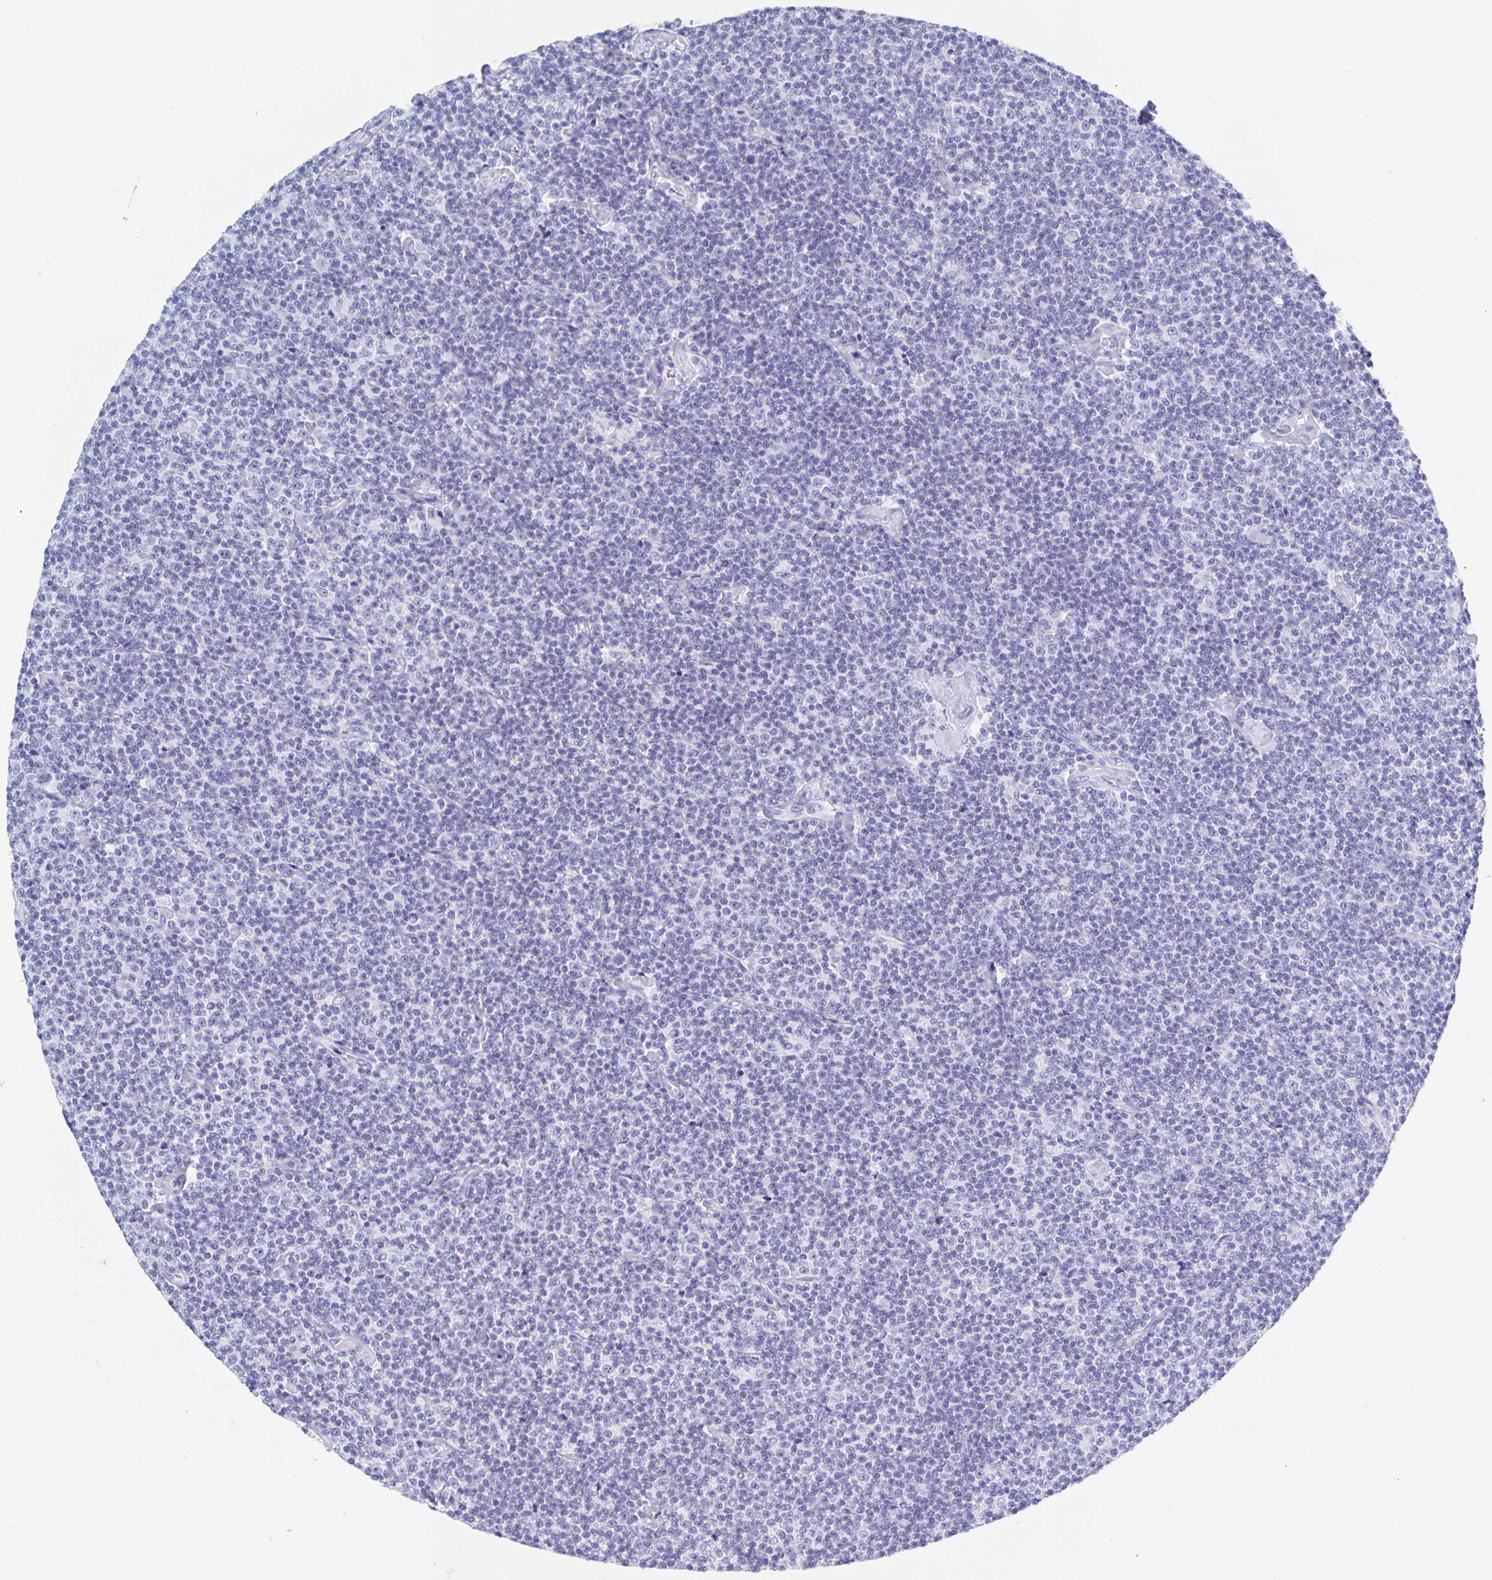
{"staining": {"intensity": "negative", "quantity": "none", "location": "none"}, "tissue": "lymphoma", "cell_type": "Tumor cells", "image_type": "cancer", "snomed": [{"axis": "morphology", "description": "Malignant lymphoma, non-Hodgkin's type, Low grade"}, {"axis": "topography", "description": "Lymph node"}], "caption": "Human lymphoma stained for a protein using IHC displays no expression in tumor cells.", "gene": "DMBT1", "patient": {"sex": "male", "age": 81}}